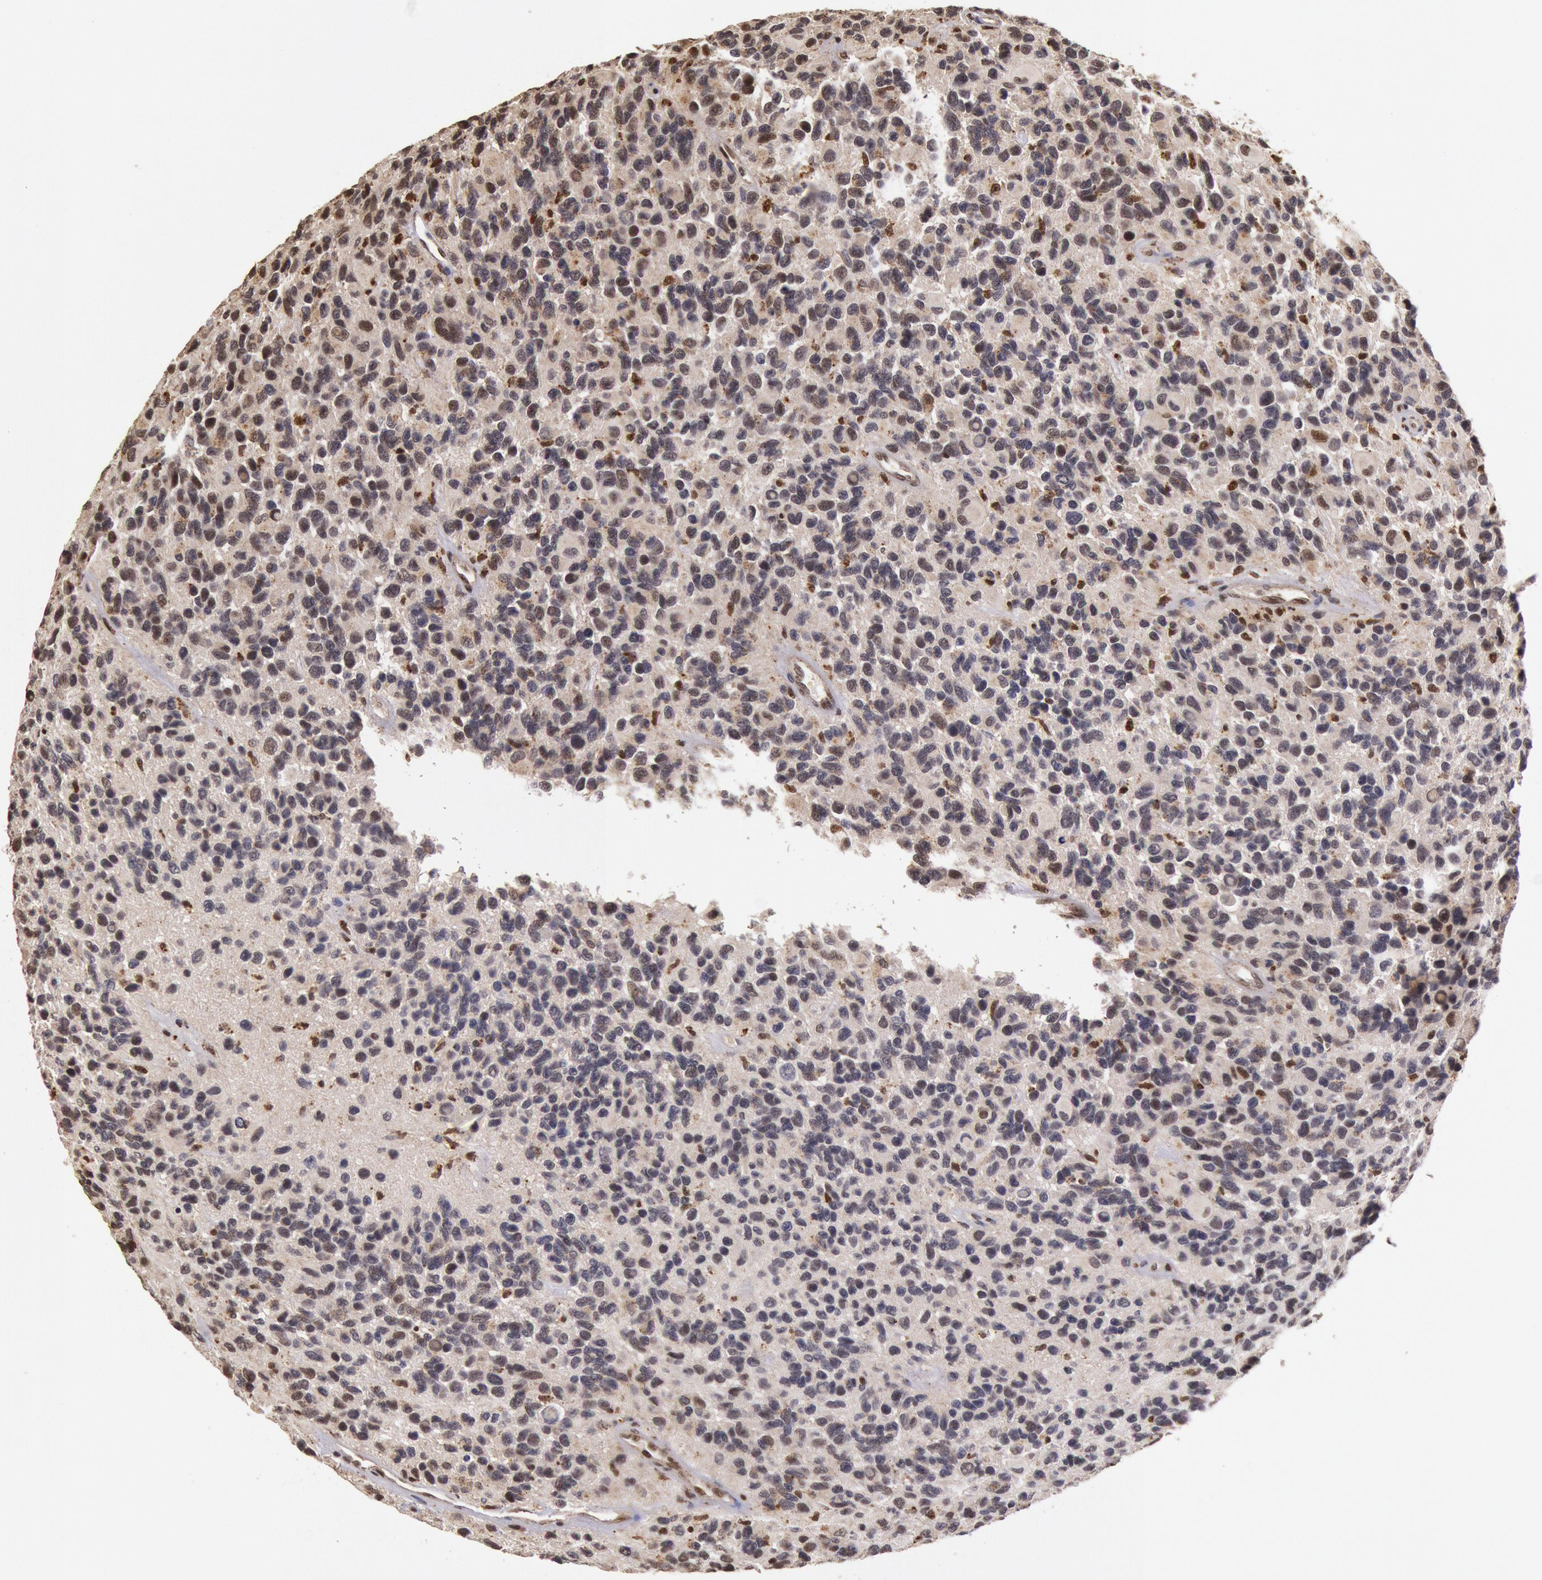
{"staining": {"intensity": "negative", "quantity": "none", "location": "none"}, "tissue": "glioma", "cell_type": "Tumor cells", "image_type": "cancer", "snomed": [{"axis": "morphology", "description": "Glioma, malignant, High grade"}, {"axis": "topography", "description": "Brain"}], "caption": "Immunohistochemistry (IHC) of malignant glioma (high-grade) displays no positivity in tumor cells.", "gene": "LIG4", "patient": {"sex": "male", "age": 77}}